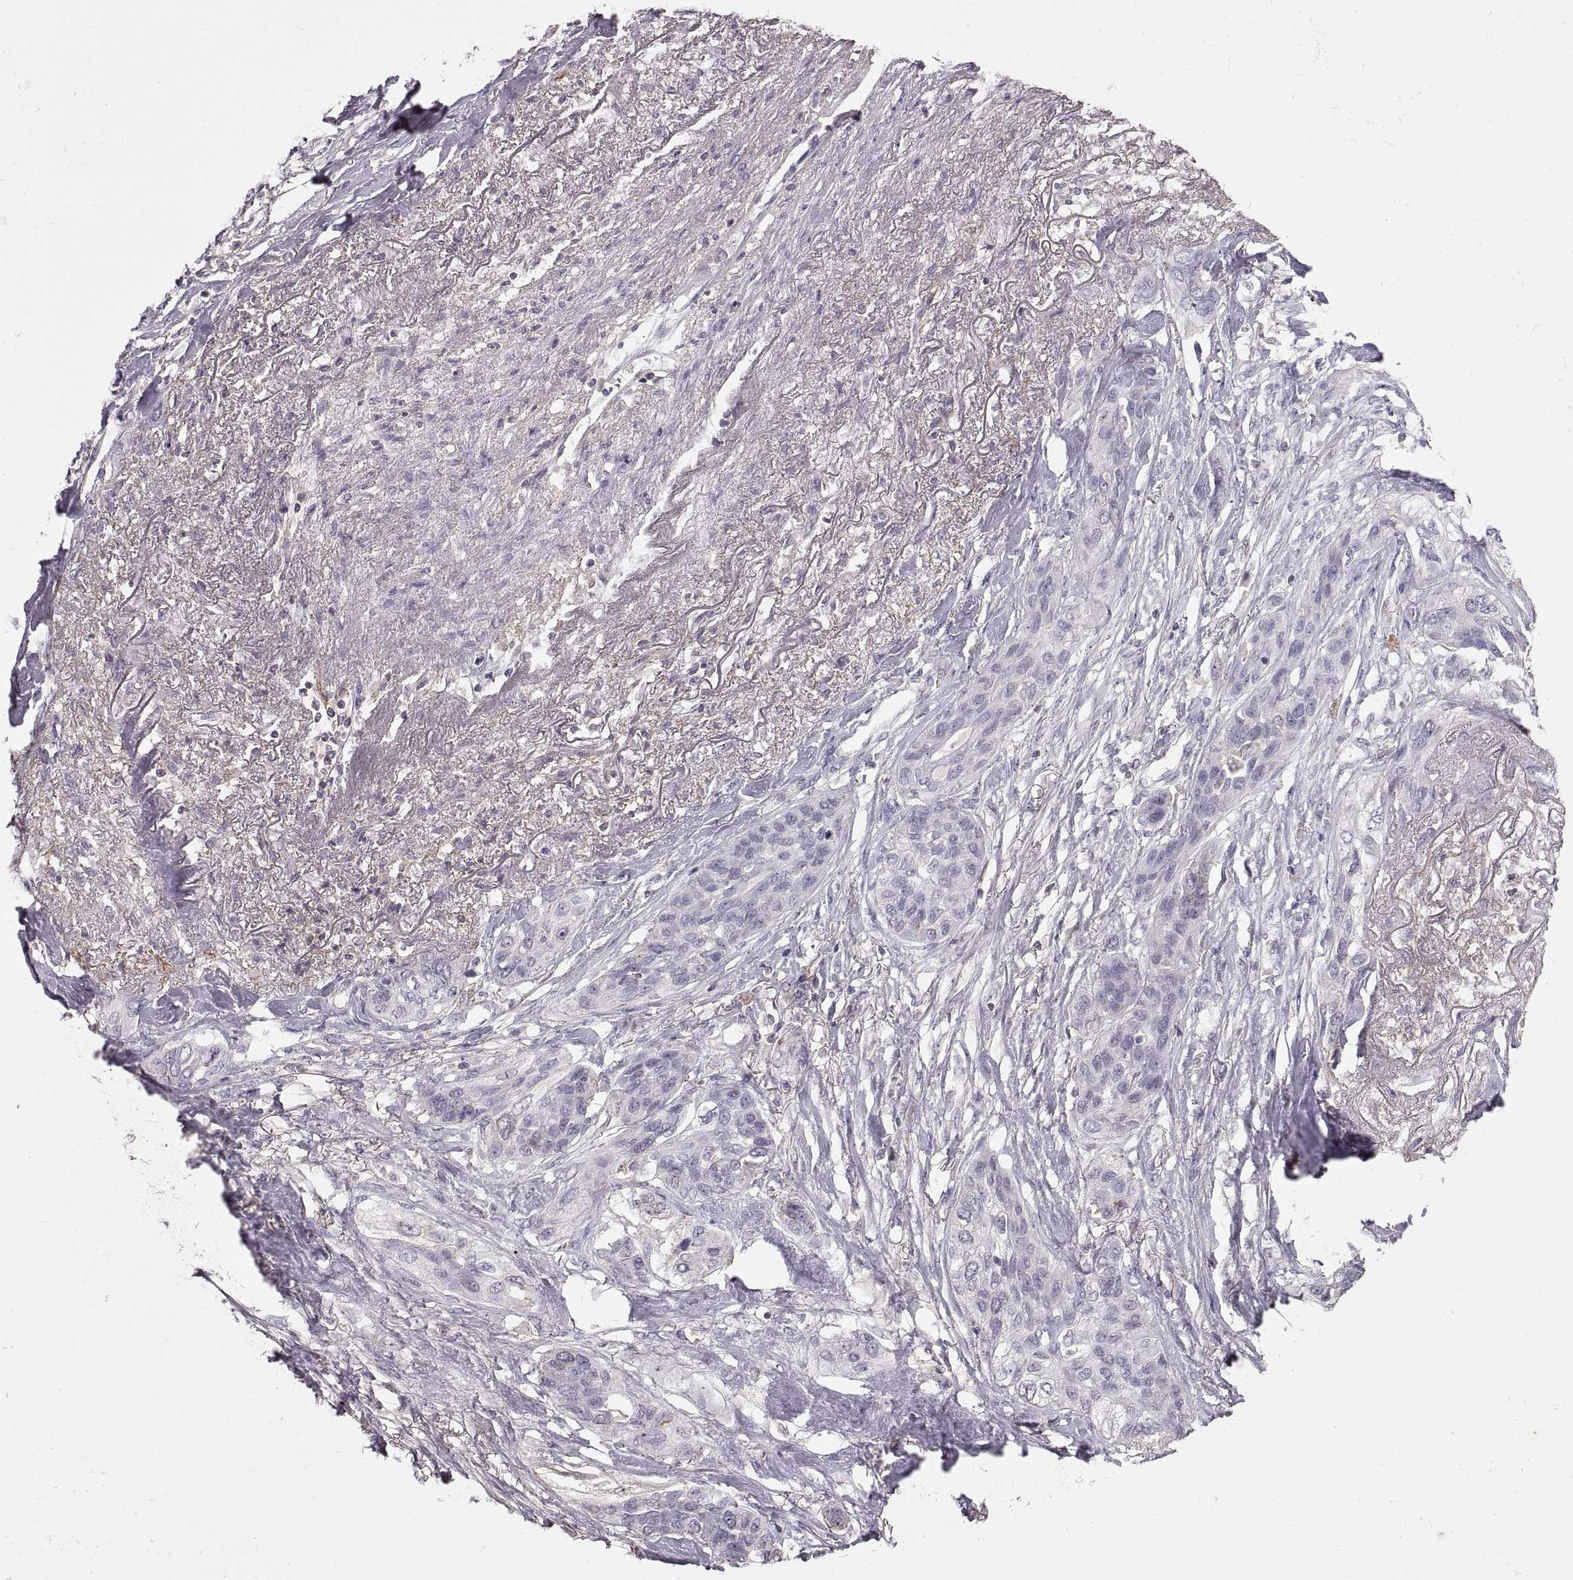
{"staining": {"intensity": "negative", "quantity": "none", "location": "none"}, "tissue": "lung cancer", "cell_type": "Tumor cells", "image_type": "cancer", "snomed": [{"axis": "morphology", "description": "Squamous cell carcinoma, NOS"}, {"axis": "topography", "description": "Lung"}], "caption": "High power microscopy photomicrograph of an immunohistochemistry (IHC) photomicrograph of lung cancer (squamous cell carcinoma), revealing no significant positivity in tumor cells.", "gene": "ADAM11", "patient": {"sex": "female", "age": 70}}